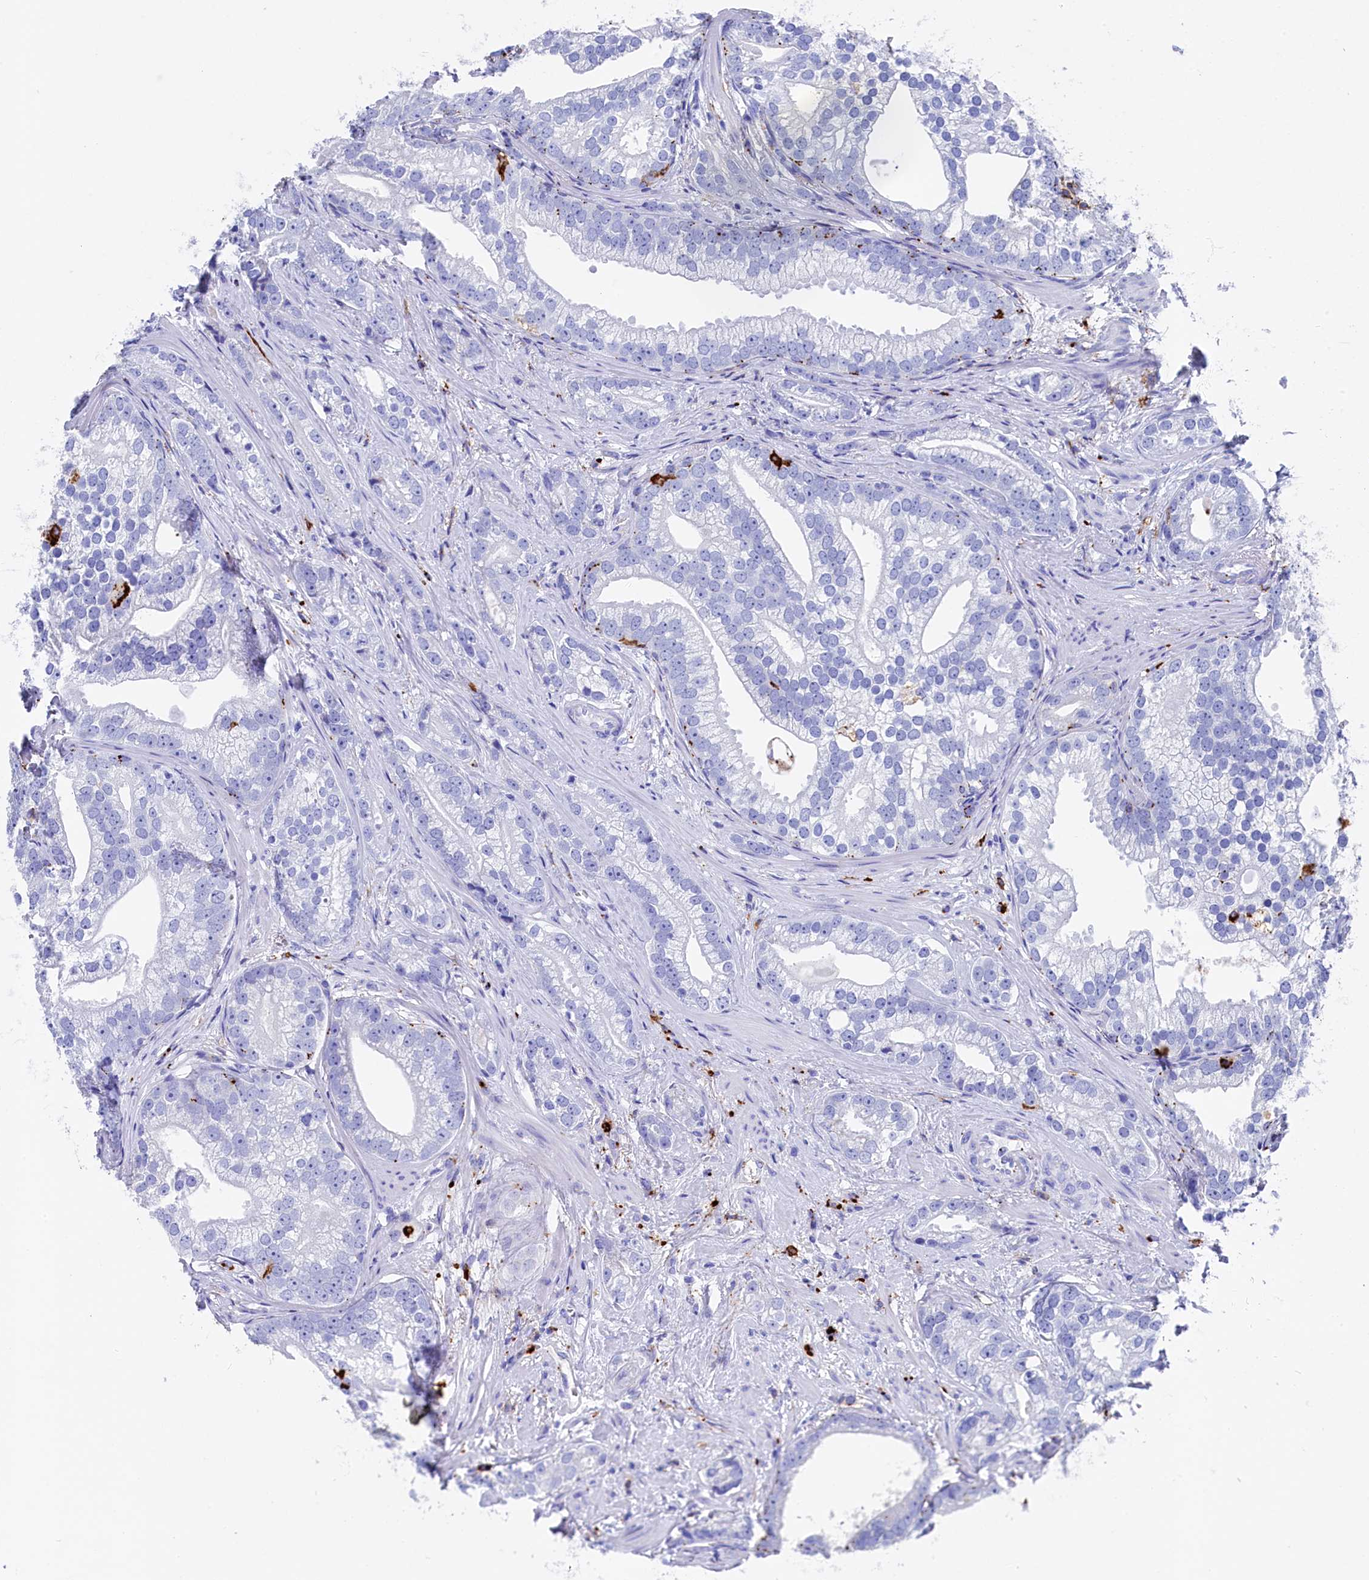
{"staining": {"intensity": "negative", "quantity": "none", "location": "none"}, "tissue": "prostate cancer", "cell_type": "Tumor cells", "image_type": "cancer", "snomed": [{"axis": "morphology", "description": "Adenocarcinoma, High grade"}, {"axis": "topography", "description": "Prostate"}], "caption": "This is a photomicrograph of IHC staining of prostate cancer (high-grade adenocarcinoma), which shows no staining in tumor cells.", "gene": "PLAC8", "patient": {"sex": "male", "age": 75}}